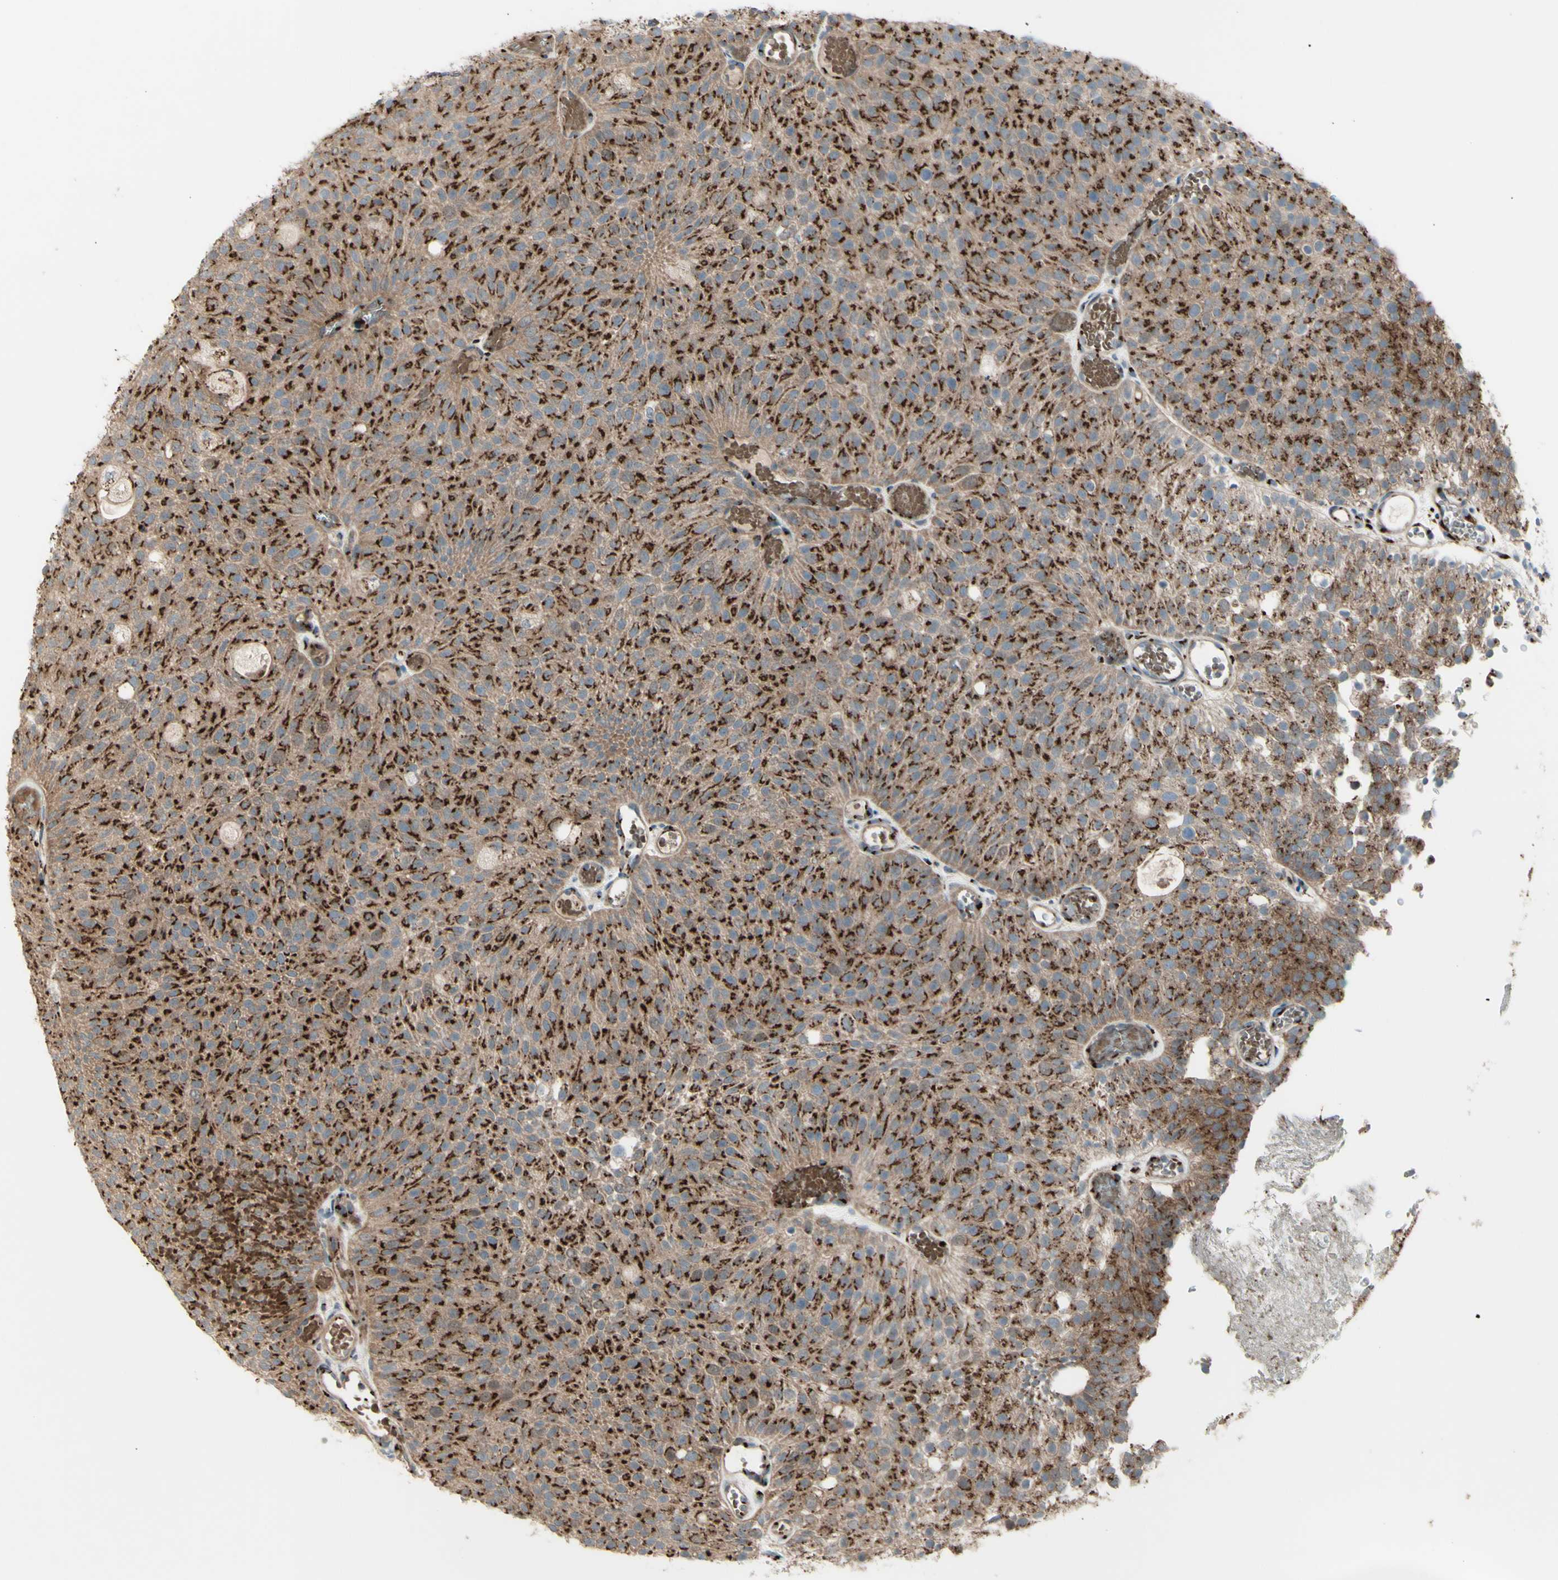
{"staining": {"intensity": "moderate", "quantity": ">75%", "location": "cytoplasmic/membranous"}, "tissue": "urothelial cancer", "cell_type": "Tumor cells", "image_type": "cancer", "snomed": [{"axis": "morphology", "description": "Urothelial carcinoma, Low grade"}, {"axis": "topography", "description": "Urinary bladder"}], "caption": "Human low-grade urothelial carcinoma stained for a protein (brown) reveals moderate cytoplasmic/membranous positive staining in about >75% of tumor cells.", "gene": "BPNT2", "patient": {"sex": "male", "age": 78}}